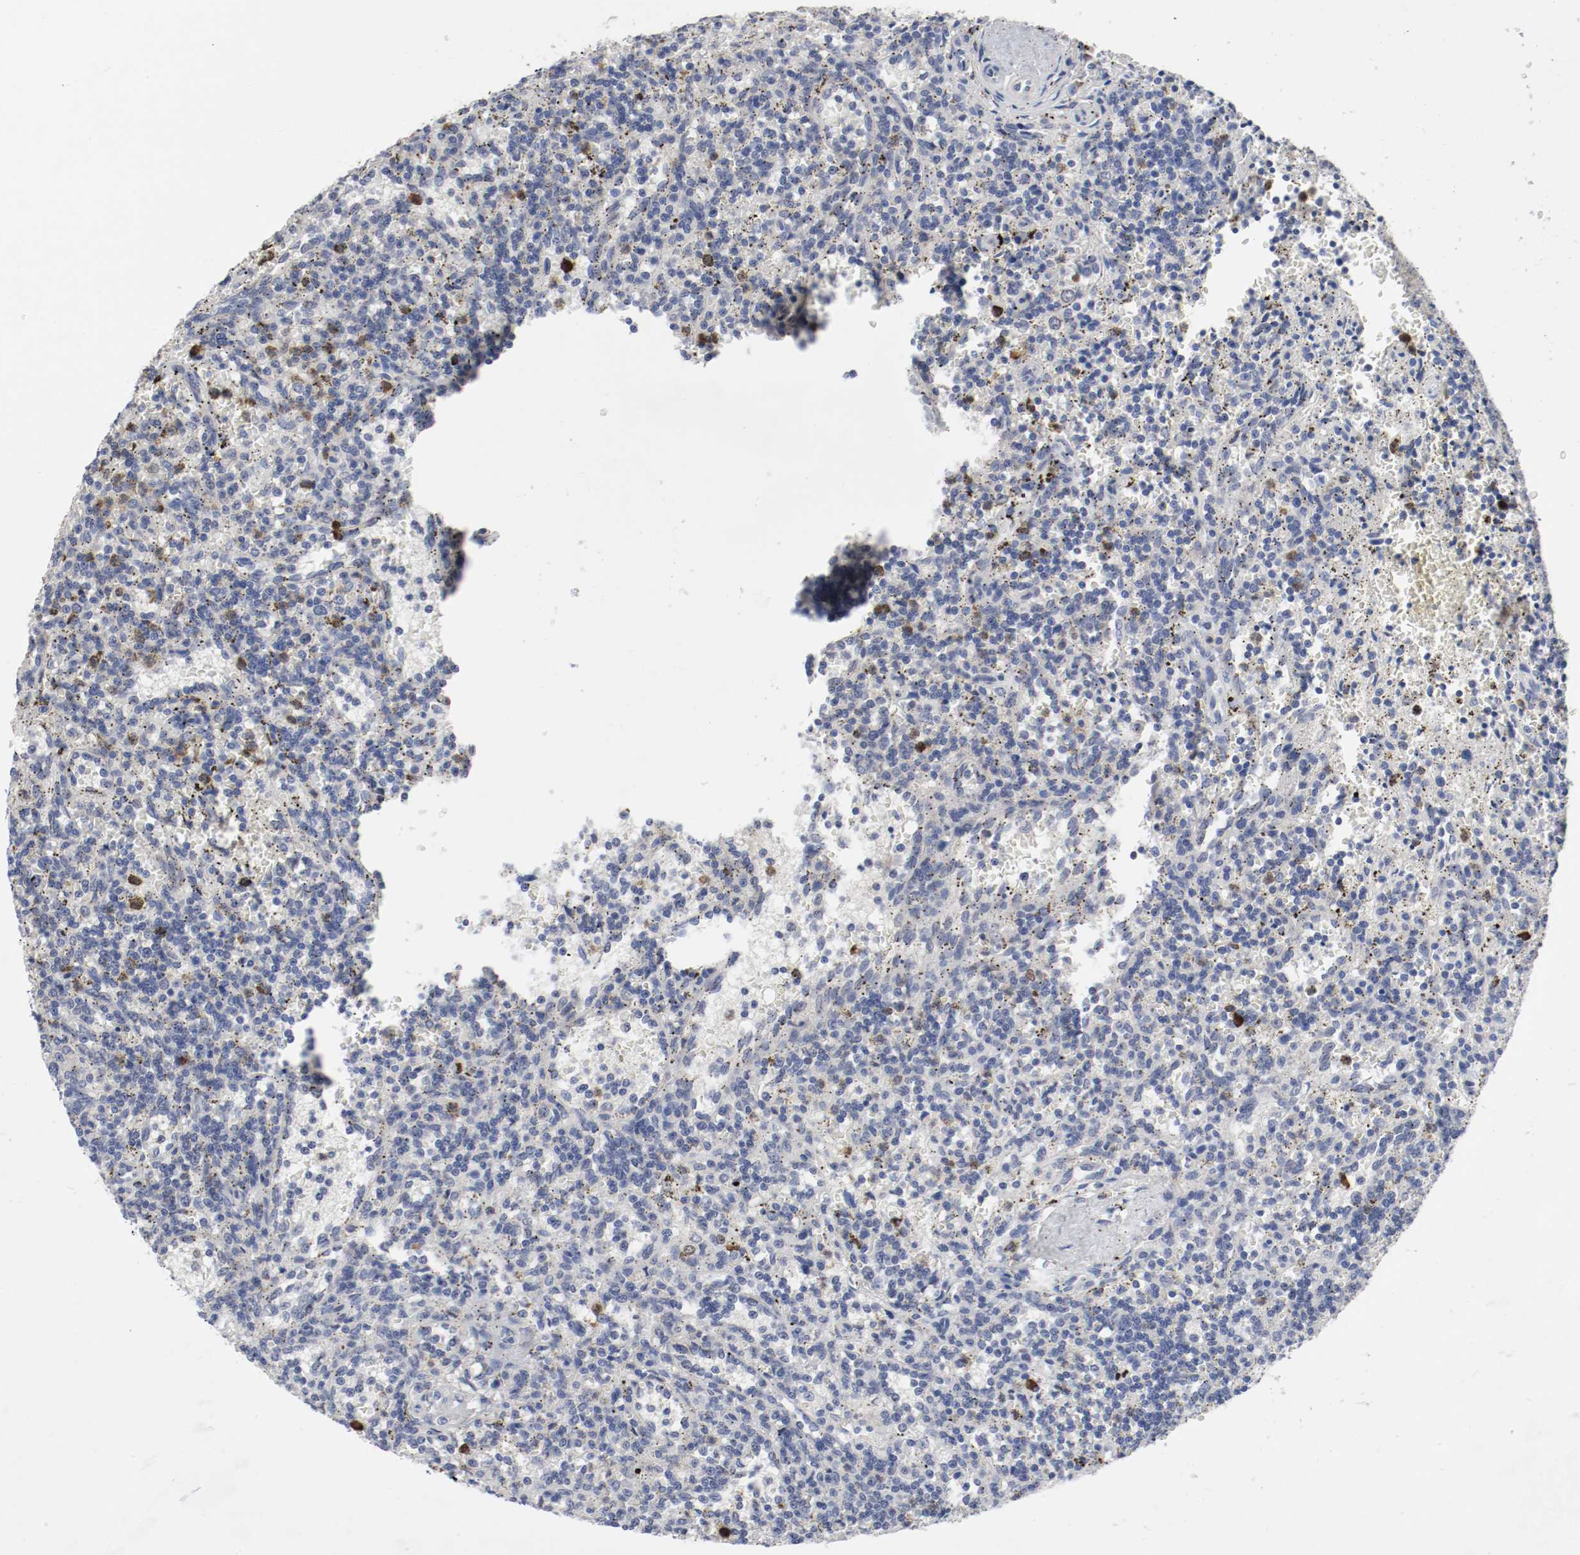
{"staining": {"intensity": "strong", "quantity": "<25%", "location": "nuclear"}, "tissue": "lymphoma", "cell_type": "Tumor cells", "image_type": "cancer", "snomed": [{"axis": "morphology", "description": "Malignant lymphoma, non-Hodgkin's type, Low grade"}, {"axis": "topography", "description": "Spleen"}], "caption": "Tumor cells reveal medium levels of strong nuclear expression in approximately <25% of cells in malignant lymphoma, non-Hodgkin's type (low-grade).", "gene": "CEBPE", "patient": {"sex": "male", "age": 73}}